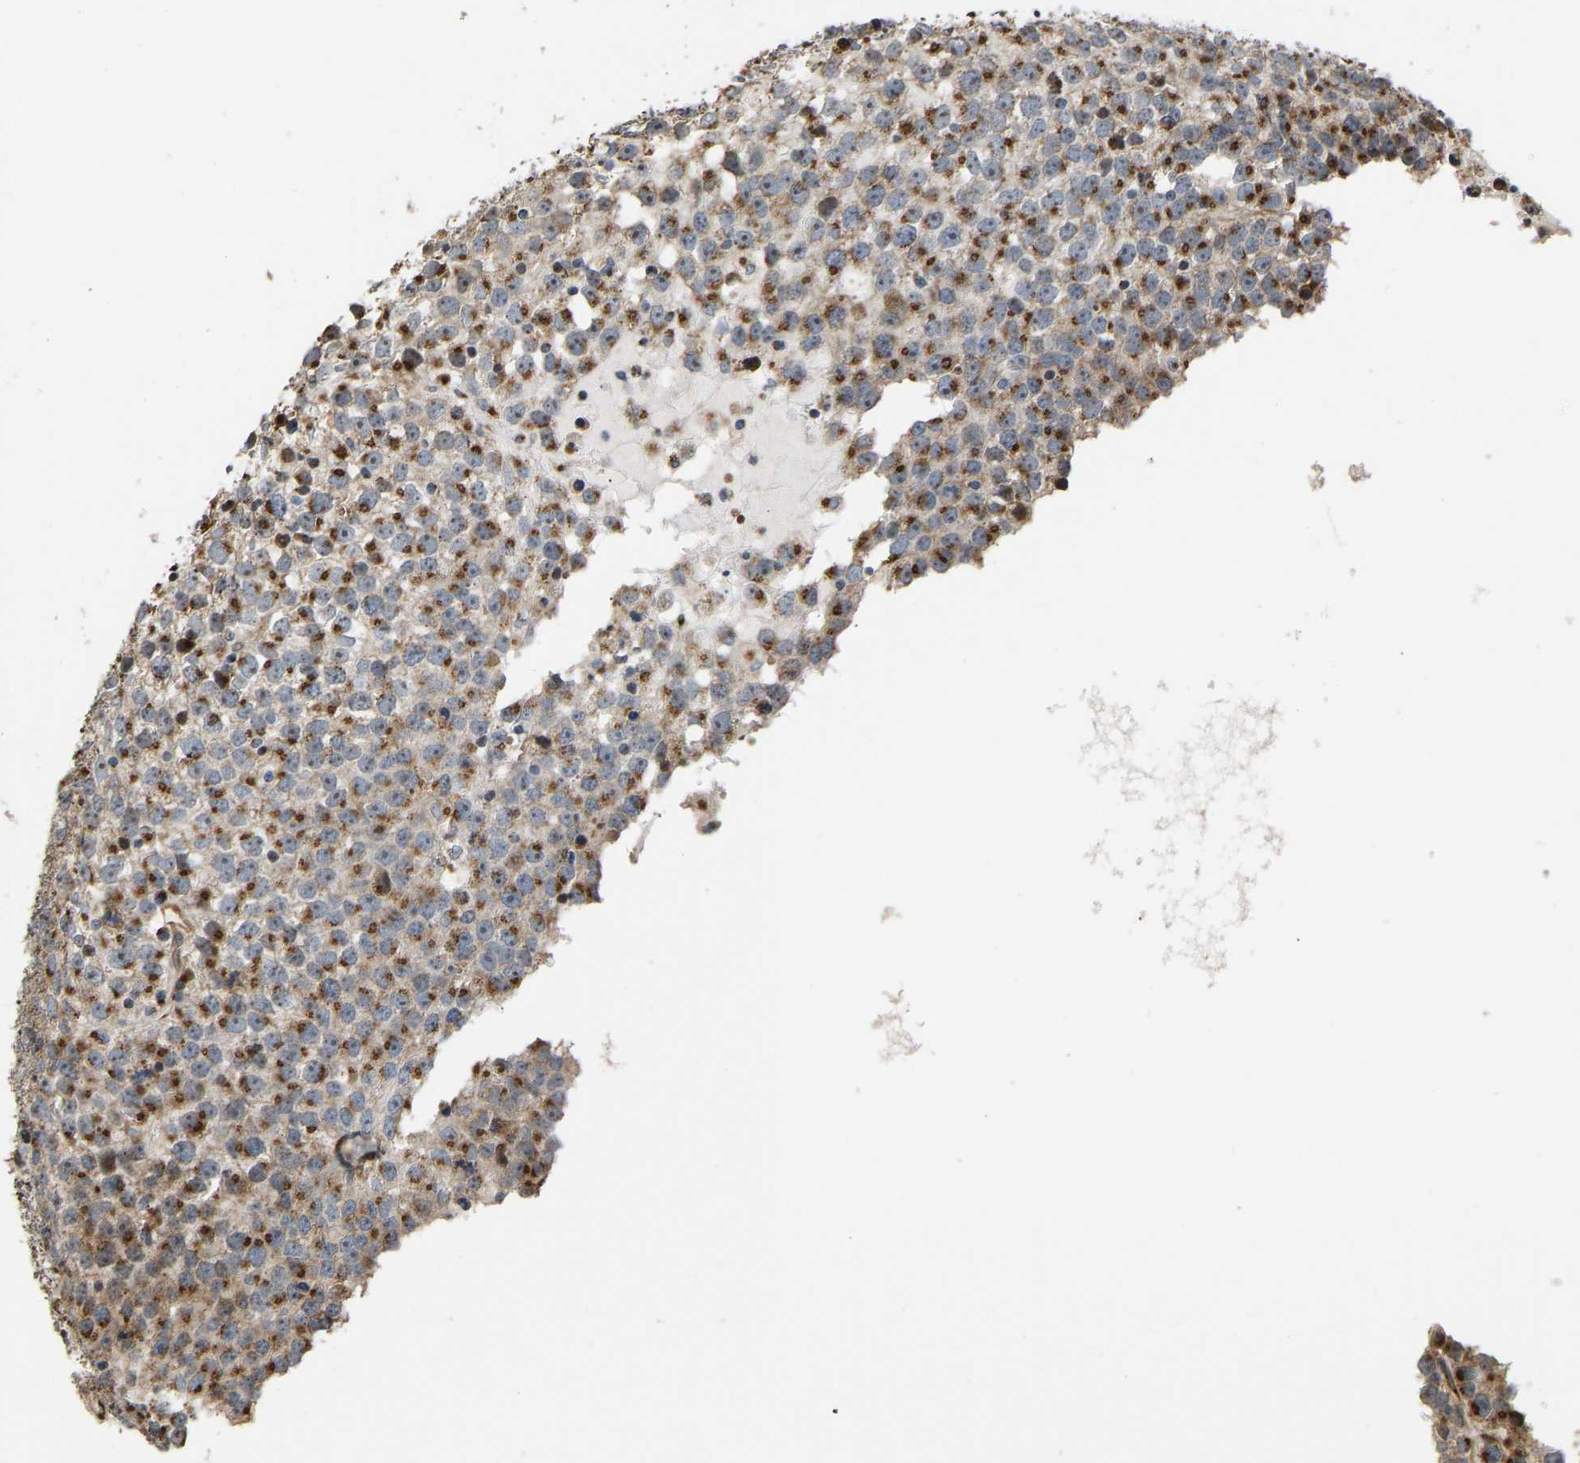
{"staining": {"intensity": "strong", "quantity": ">75%", "location": "cytoplasmic/membranous"}, "tissue": "testis cancer", "cell_type": "Tumor cells", "image_type": "cancer", "snomed": [{"axis": "morphology", "description": "Seminoma, NOS"}, {"axis": "topography", "description": "Testis"}], "caption": "A high-resolution photomicrograph shows IHC staining of testis cancer, which exhibits strong cytoplasmic/membranous positivity in approximately >75% of tumor cells.", "gene": "YIPF4", "patient": {"sex": "male", "age": 65}}